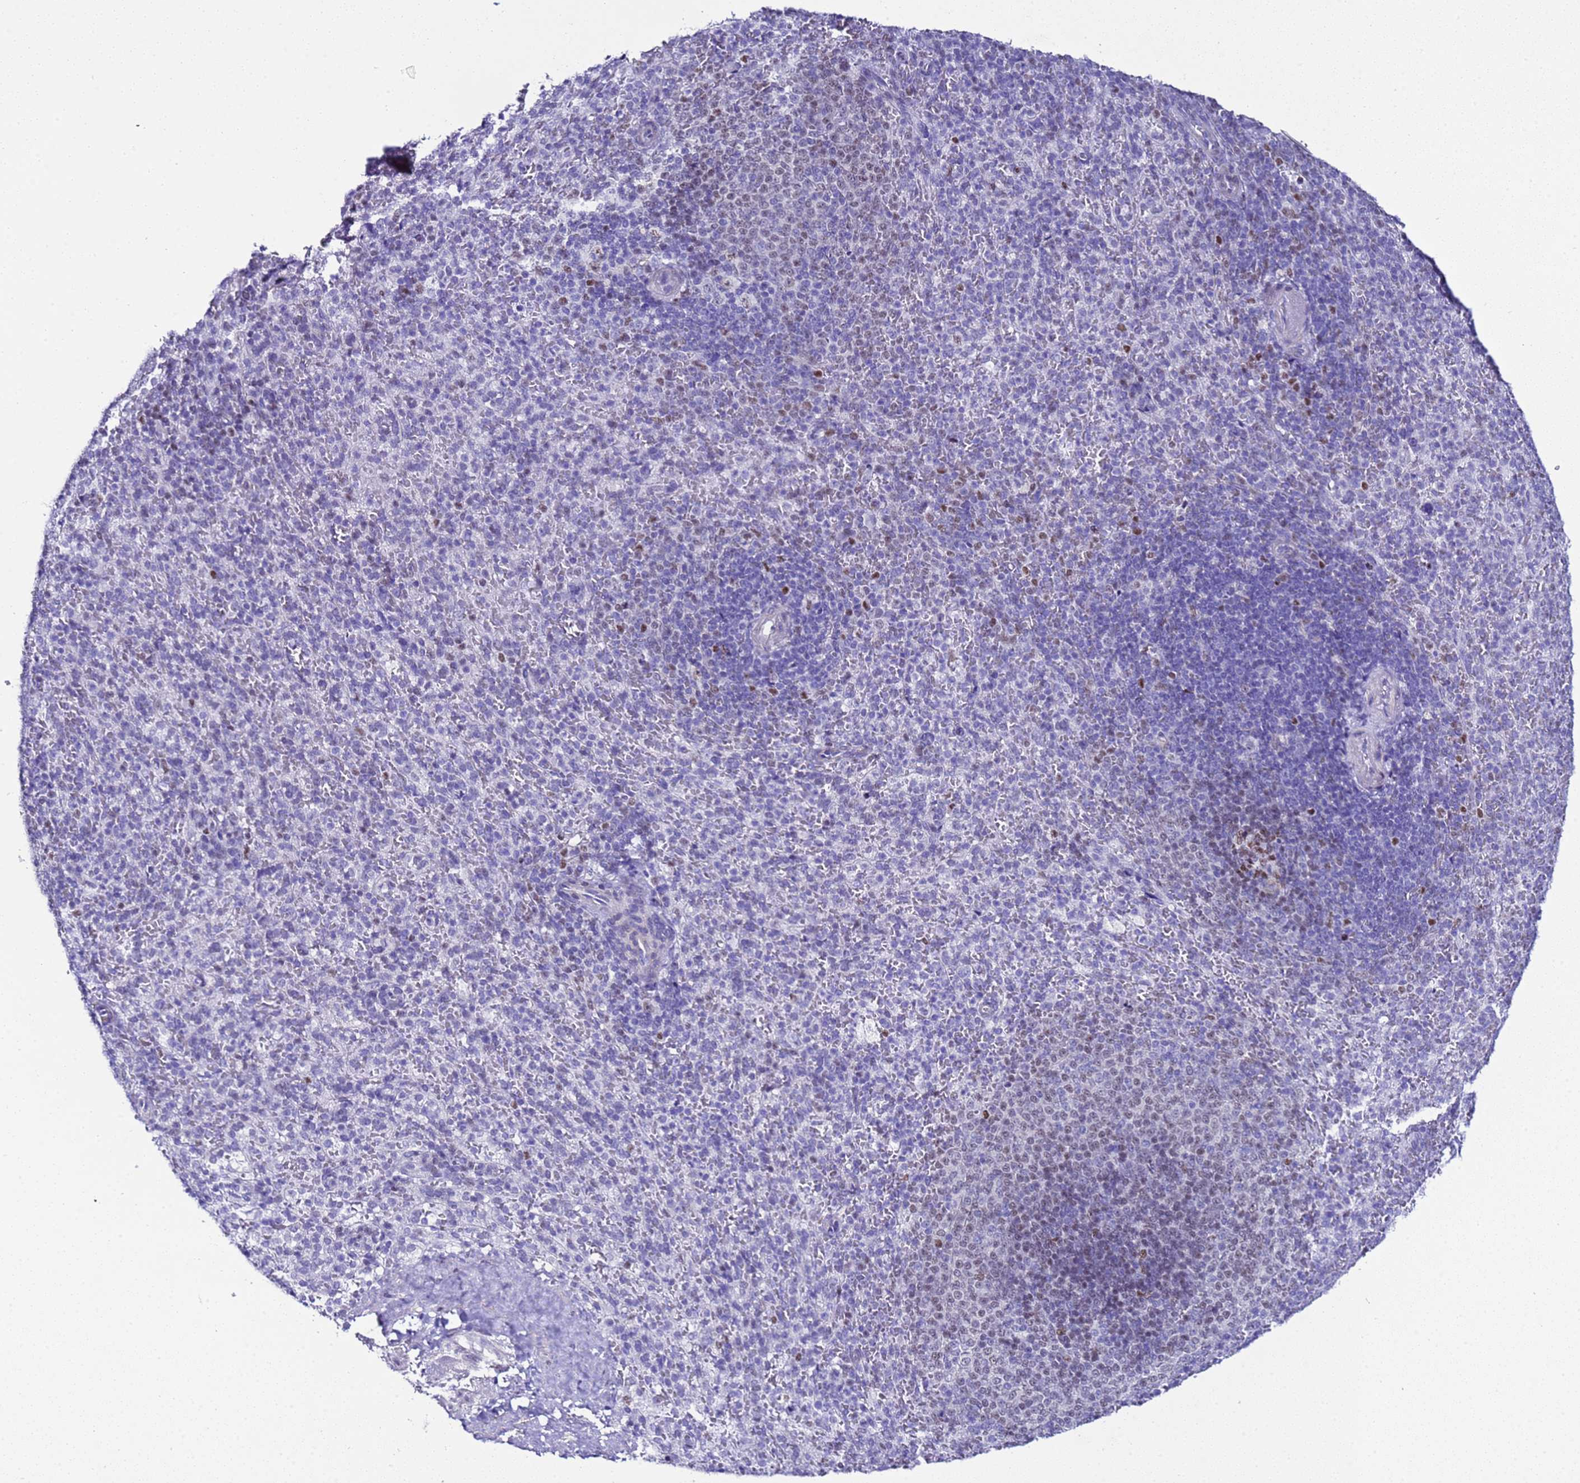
{"staining": {"intensity": "negative", "quantity": "none", "location": "none"}, "tissue": "spleen", "cell_type": "Cells in red pulp", "image_type": "normal", "snomed": [{"axis": "morphology", "description": "Normal tissue, NOS"}, {"axis": "topography", "description": "Spleen"}], "caption": "This micrograph is of normal spleen stained with immunohistochemistry (IHC) to label a protein in brown with the nuclei are counter-stained blue. There is no expression in cells in red pulp.", "gene": "BCL7A", "patient": {"sex": "female", "age": 21}}